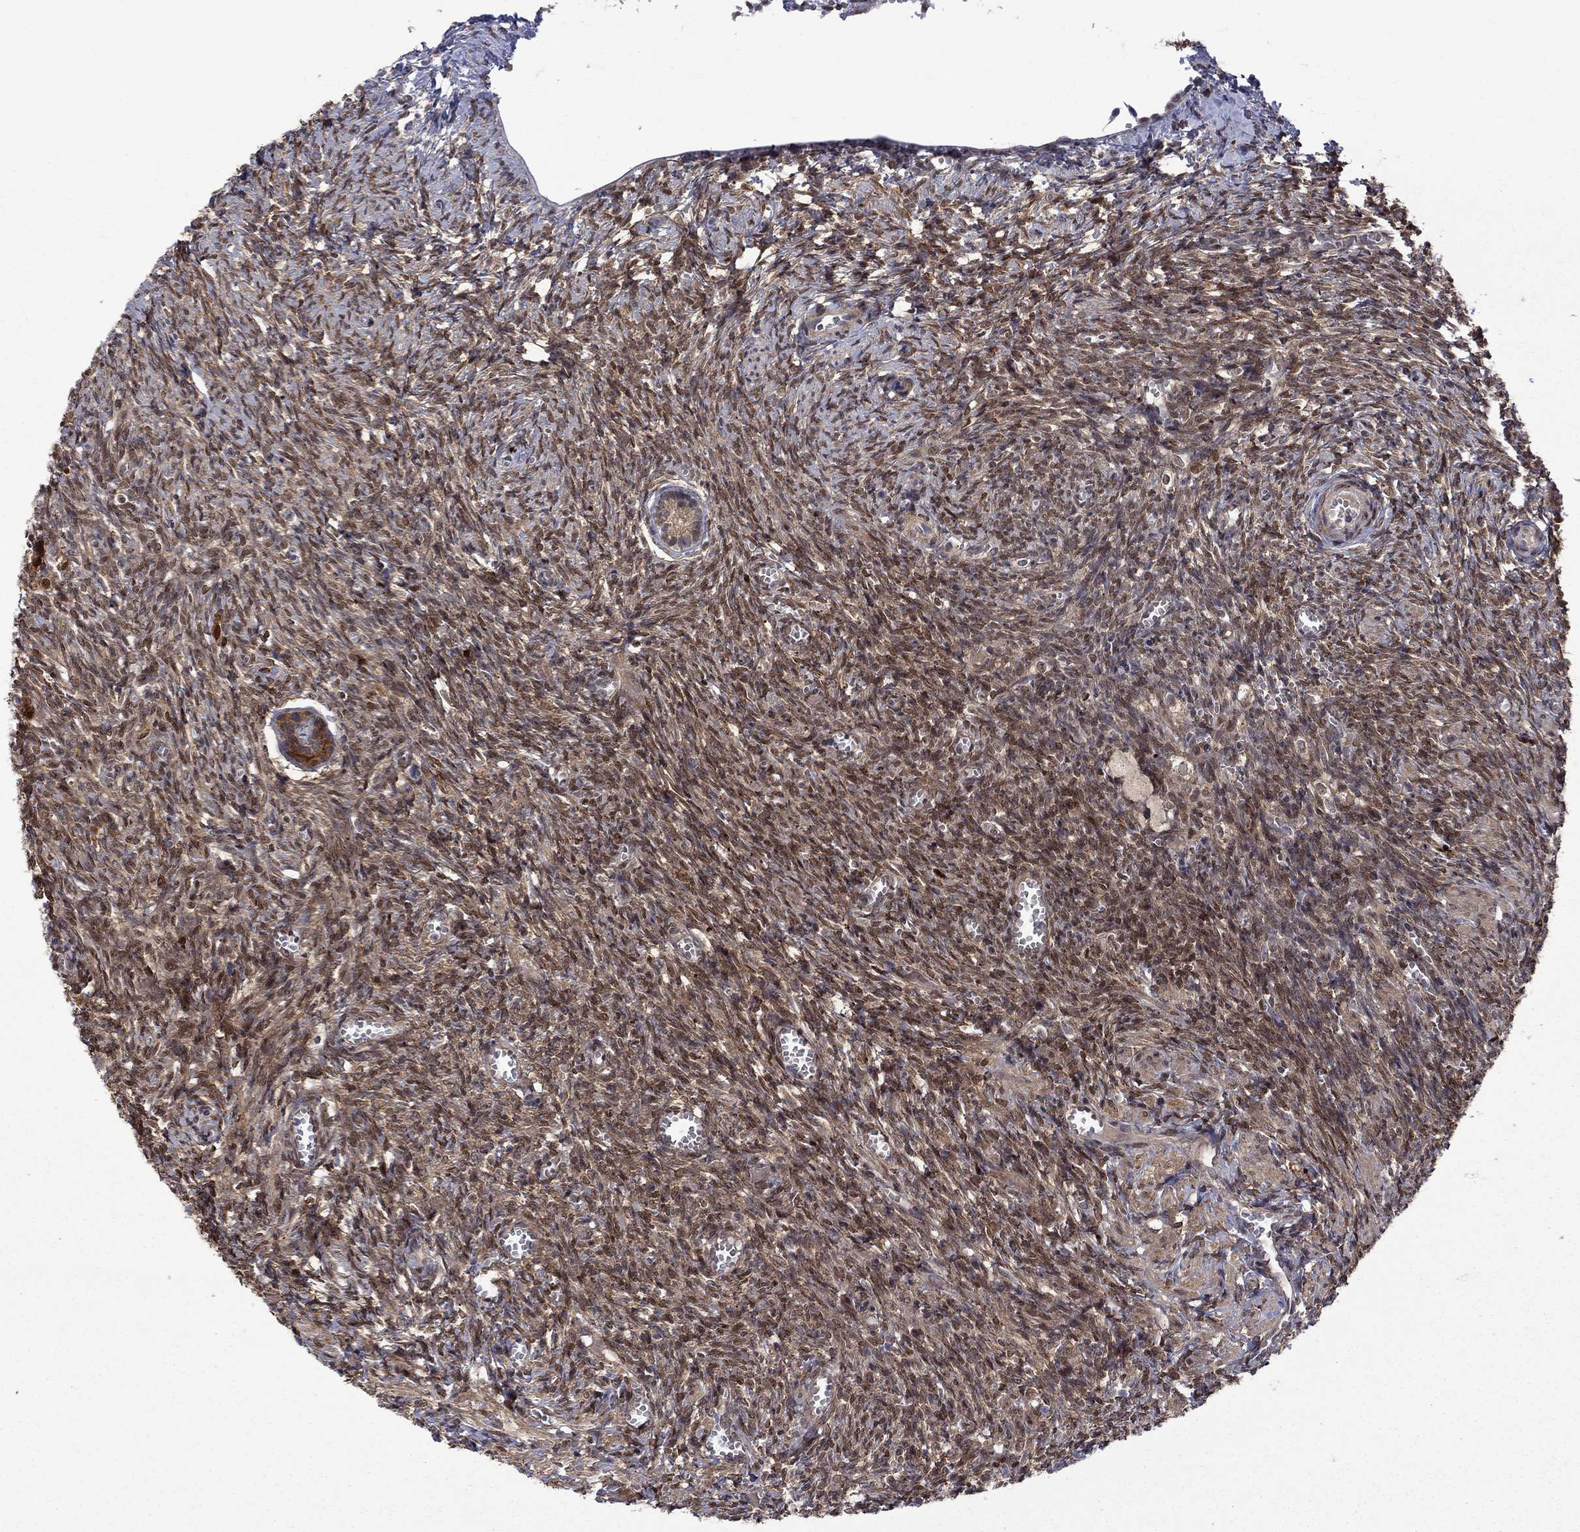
{"staining": {"intensity": "strong", "quantity": ">75%", "location": "cytoplasmic/membranous"}, "tissue": "ovary", "cell_type": "Follicle cells", "image_type": "normal", "snomed": [{"axis": "morphology", "description": "Normal tissue, NOS"}, {"axis": "topography", "description": "Ovary"}], "caption": "Immunohistochemistry of benign ovary exhibits high levels of strong cytoplasmic/membranous expression in about >75% of follicle cells. The staining was performed using DAB (3,3'-diaminobenzidine) to visualize the protein expression in brown, while the nuclei were stained in blue with hematoxylin (Magnification: 20x).", "gene": "CBR1", "patient": {"sex": "female", "age": 43}}